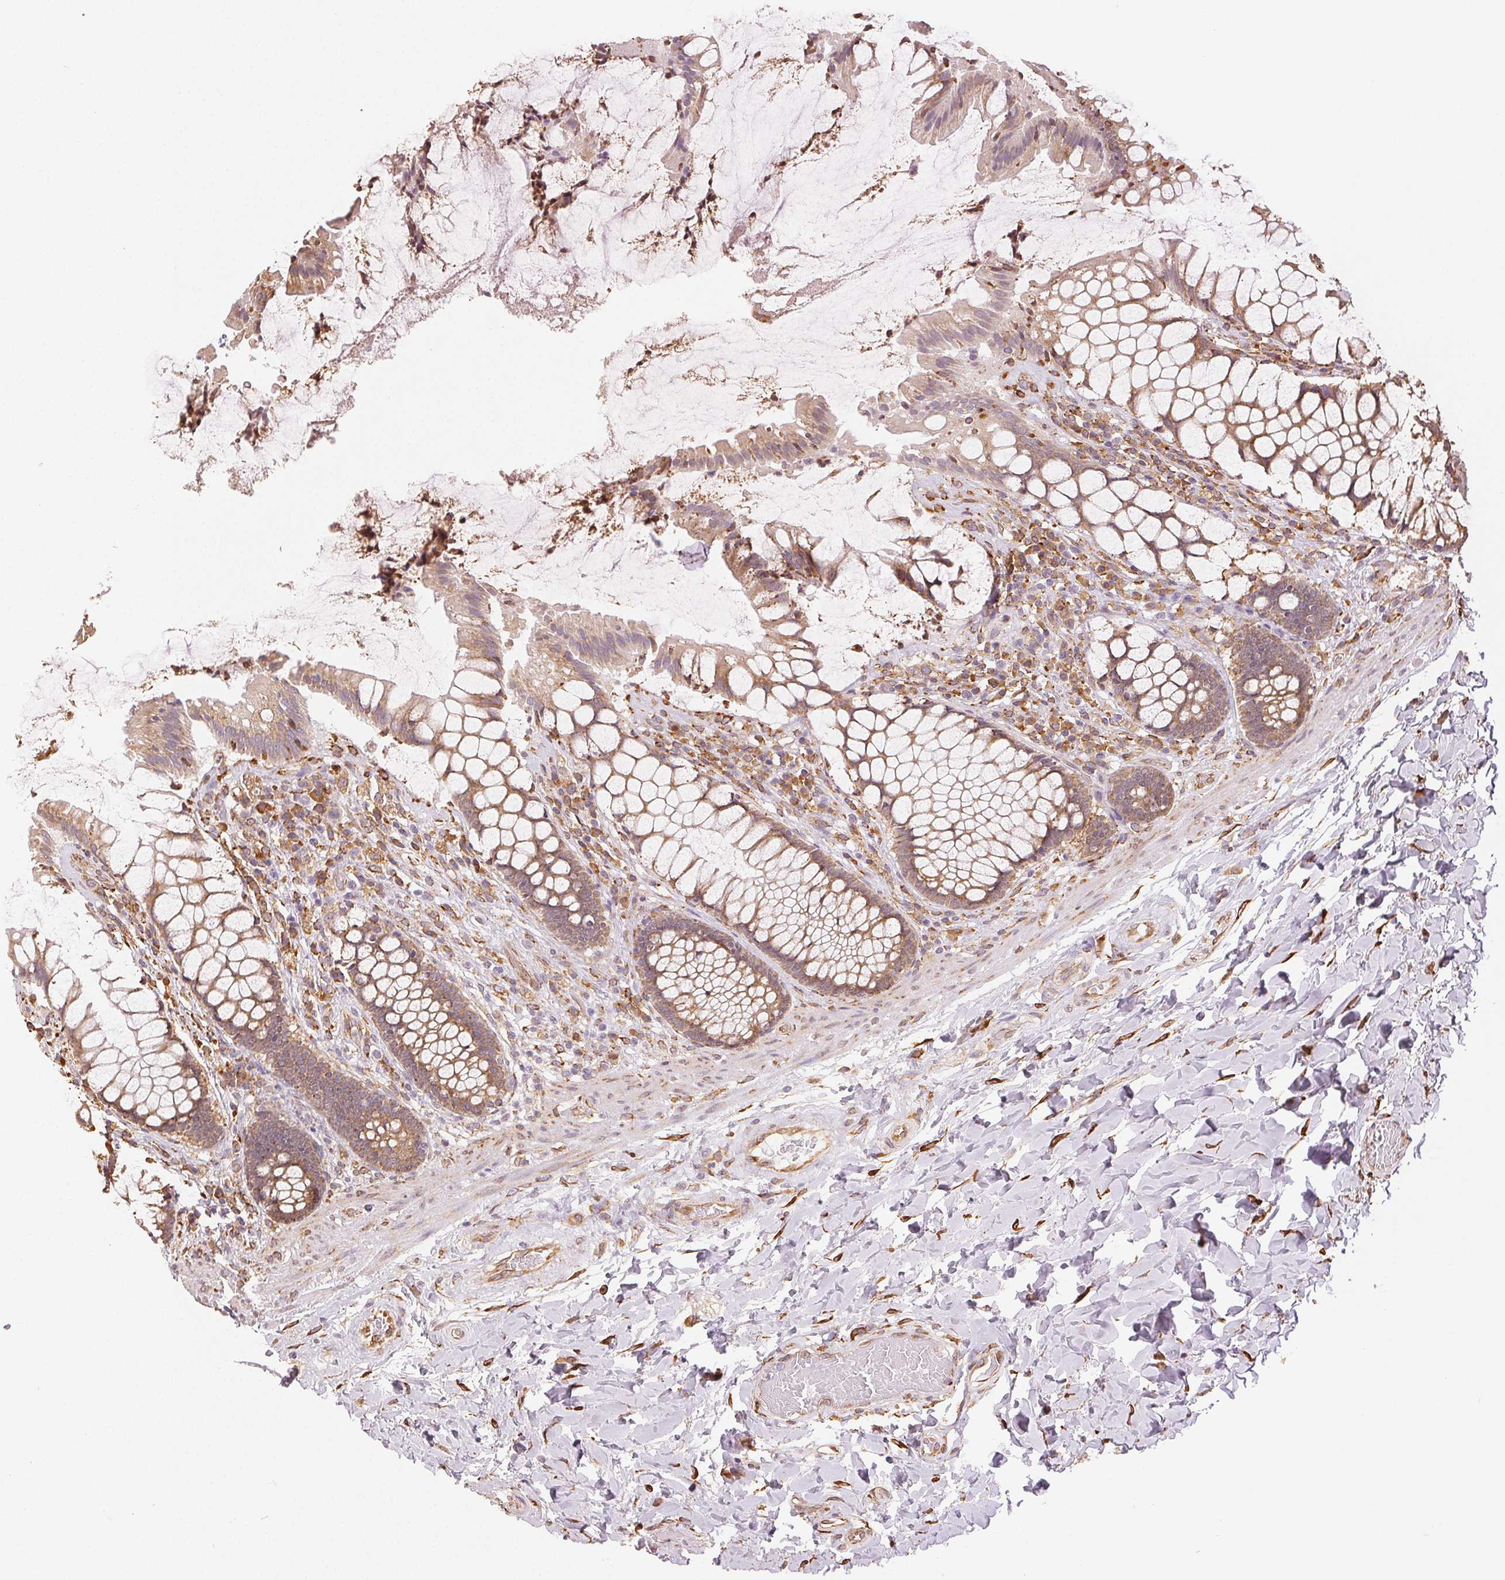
{"staining": {"intensity": "moderate", "quantity": ">75%", "location": "cytoplasmic/membranous"}, "tissue": "rectum", "cell_type": "Glandular cells", "image_type": "normal", "snomed": [{"axis": "morphology", "description": "Normal tissue, NOS"}, {"axis": "topography", "description": "Rectum"}], "caption": "This is an image of IHC staining of unremarkable rectum, which shows moderate positivity in the cytoplasmic/membranous of glandular cells.", "gene": "RCN3", "patient": {"sex": "female", "age": 58}}